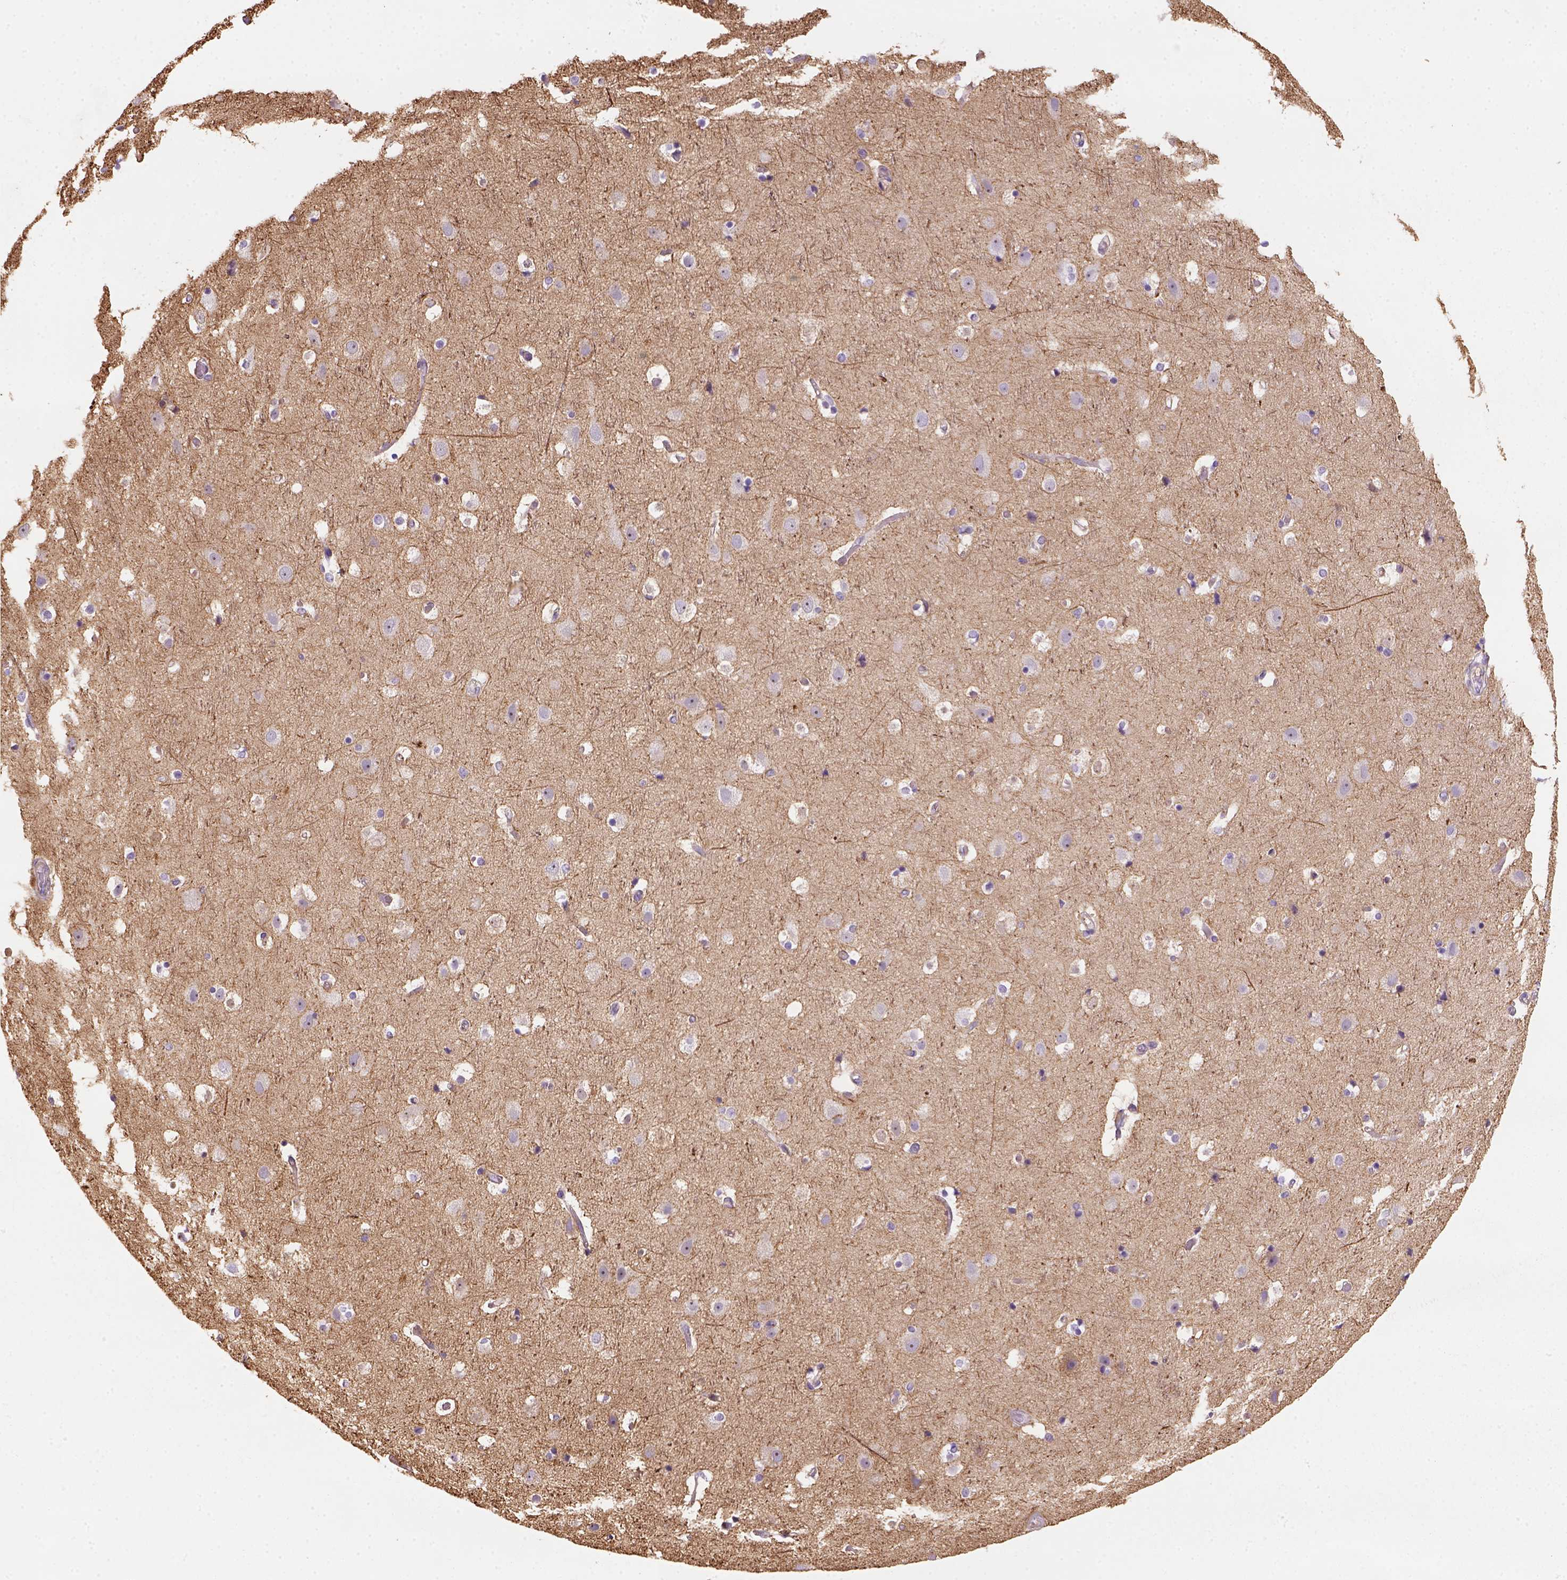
{"staining": {"intensity": "weak", "quantity": ">75%", "location": "cytoplasmic/membranous"}, "tissue": "cerebral cortex", "cell_type": "Endothelial cells", "image_type": "normal", "snomed": [{"axis": "morphology", "description": "Normal tissue, NOS"}, {"axis": "topography", "description": "Cerebral cortex"}], "caption": "Unremarkable cerebral cortex shows weak cytoplasmic/membranous positivity in approximately >75% of endothelial cells Using DAB (3,3'-diaminobenzidine) (brown) and hematoxylin (blue) stains, captured at high magnification using brightfield microscopy..", "gene": "GPRC5D", "patient": {"sex": "female", "age": 52}}